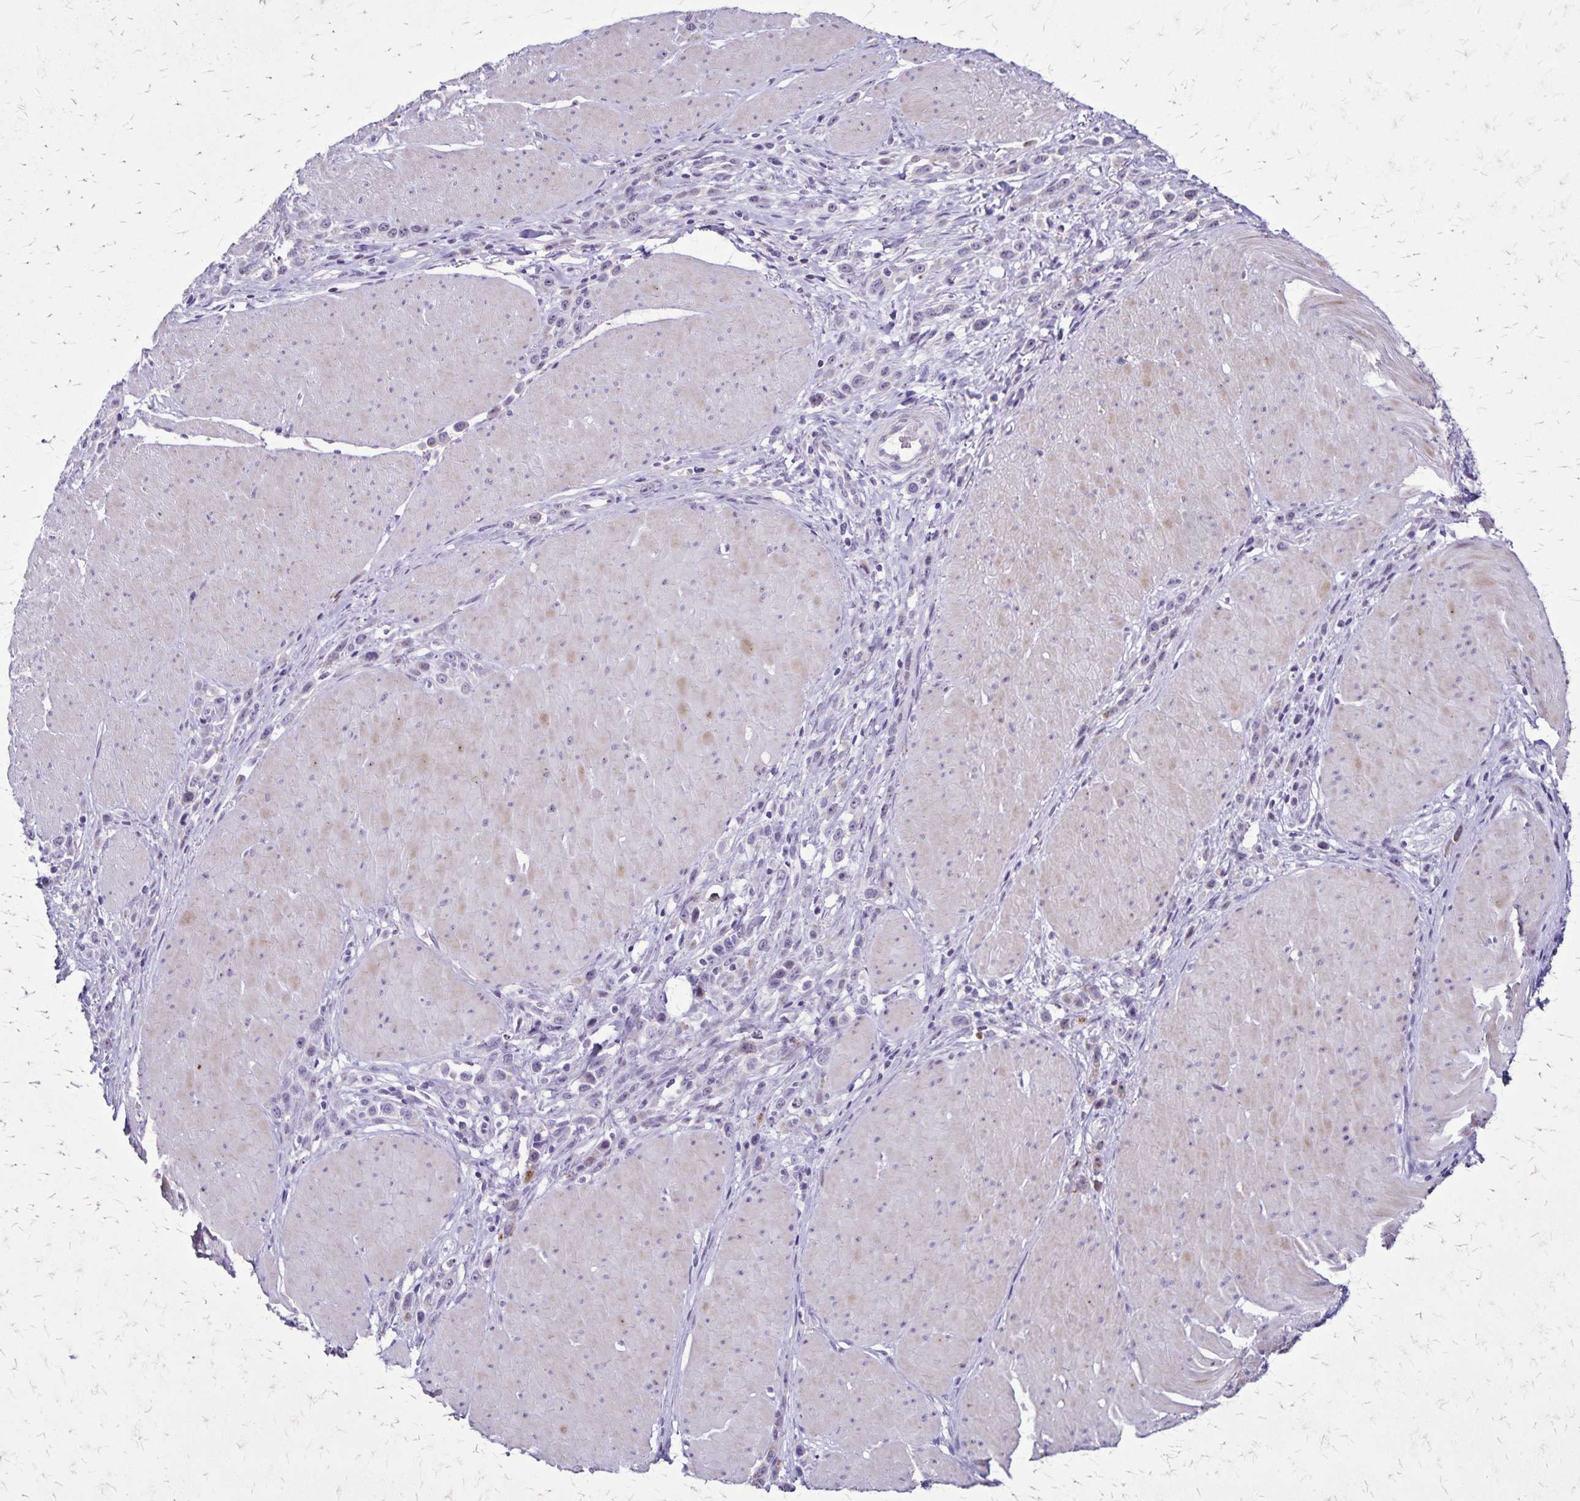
{"staining": {"intensity": "negative", "quantity": "none", "location": "none"}, "tissue": "stomach cancer", "cell_type": "Tumor cells", "image_type": "cancer", "snomed": [{"axis": "morphology", "description": "Adenocarcinoma, NOS"}, {"axis": "topography", "description": "Stomach"}], "caption": "The histopathology image exhibits no significant staining in tumor cells of adenocarcinoma (stomach).", "gene": "OR51B5", "patient": {"sex": "male", "age": 47}}